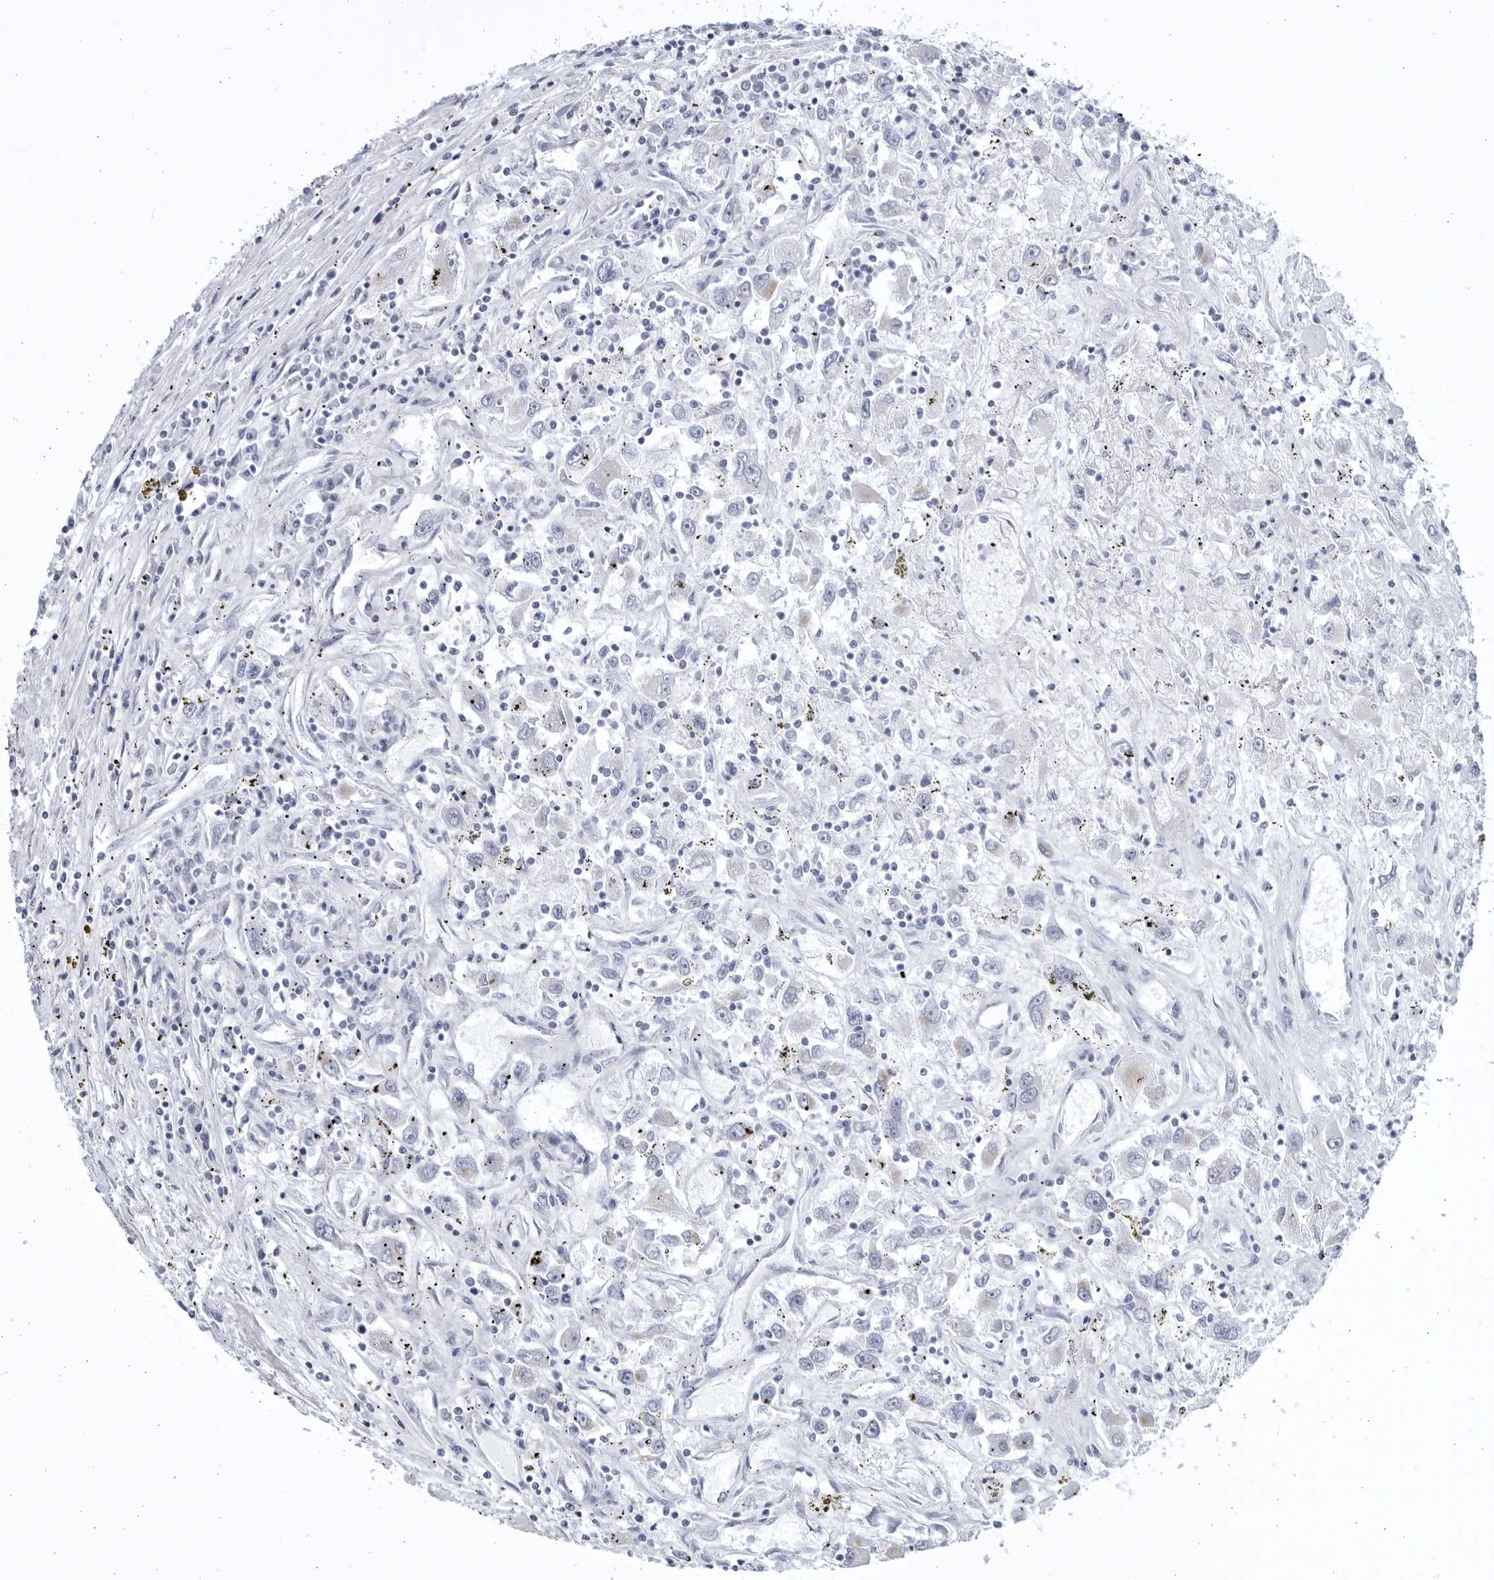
{"staining": {"intensity": "negative", "quantity": "none", "location": "none"}, "tissue": "renal cancer", "cell_type": "Tumor cells", "image_type": "cancer", "snomed": [{"axis": "morphology", "description": "Adenocarcinoma, NOS"}, {"axis": "topography", "description": "Kidney"}], "caption": "Tumor cells are negative for brown protein staining in renal adenocarcinoma.", "gene": "CCDC181", "patient": {"sex": "female", "age": 52}}